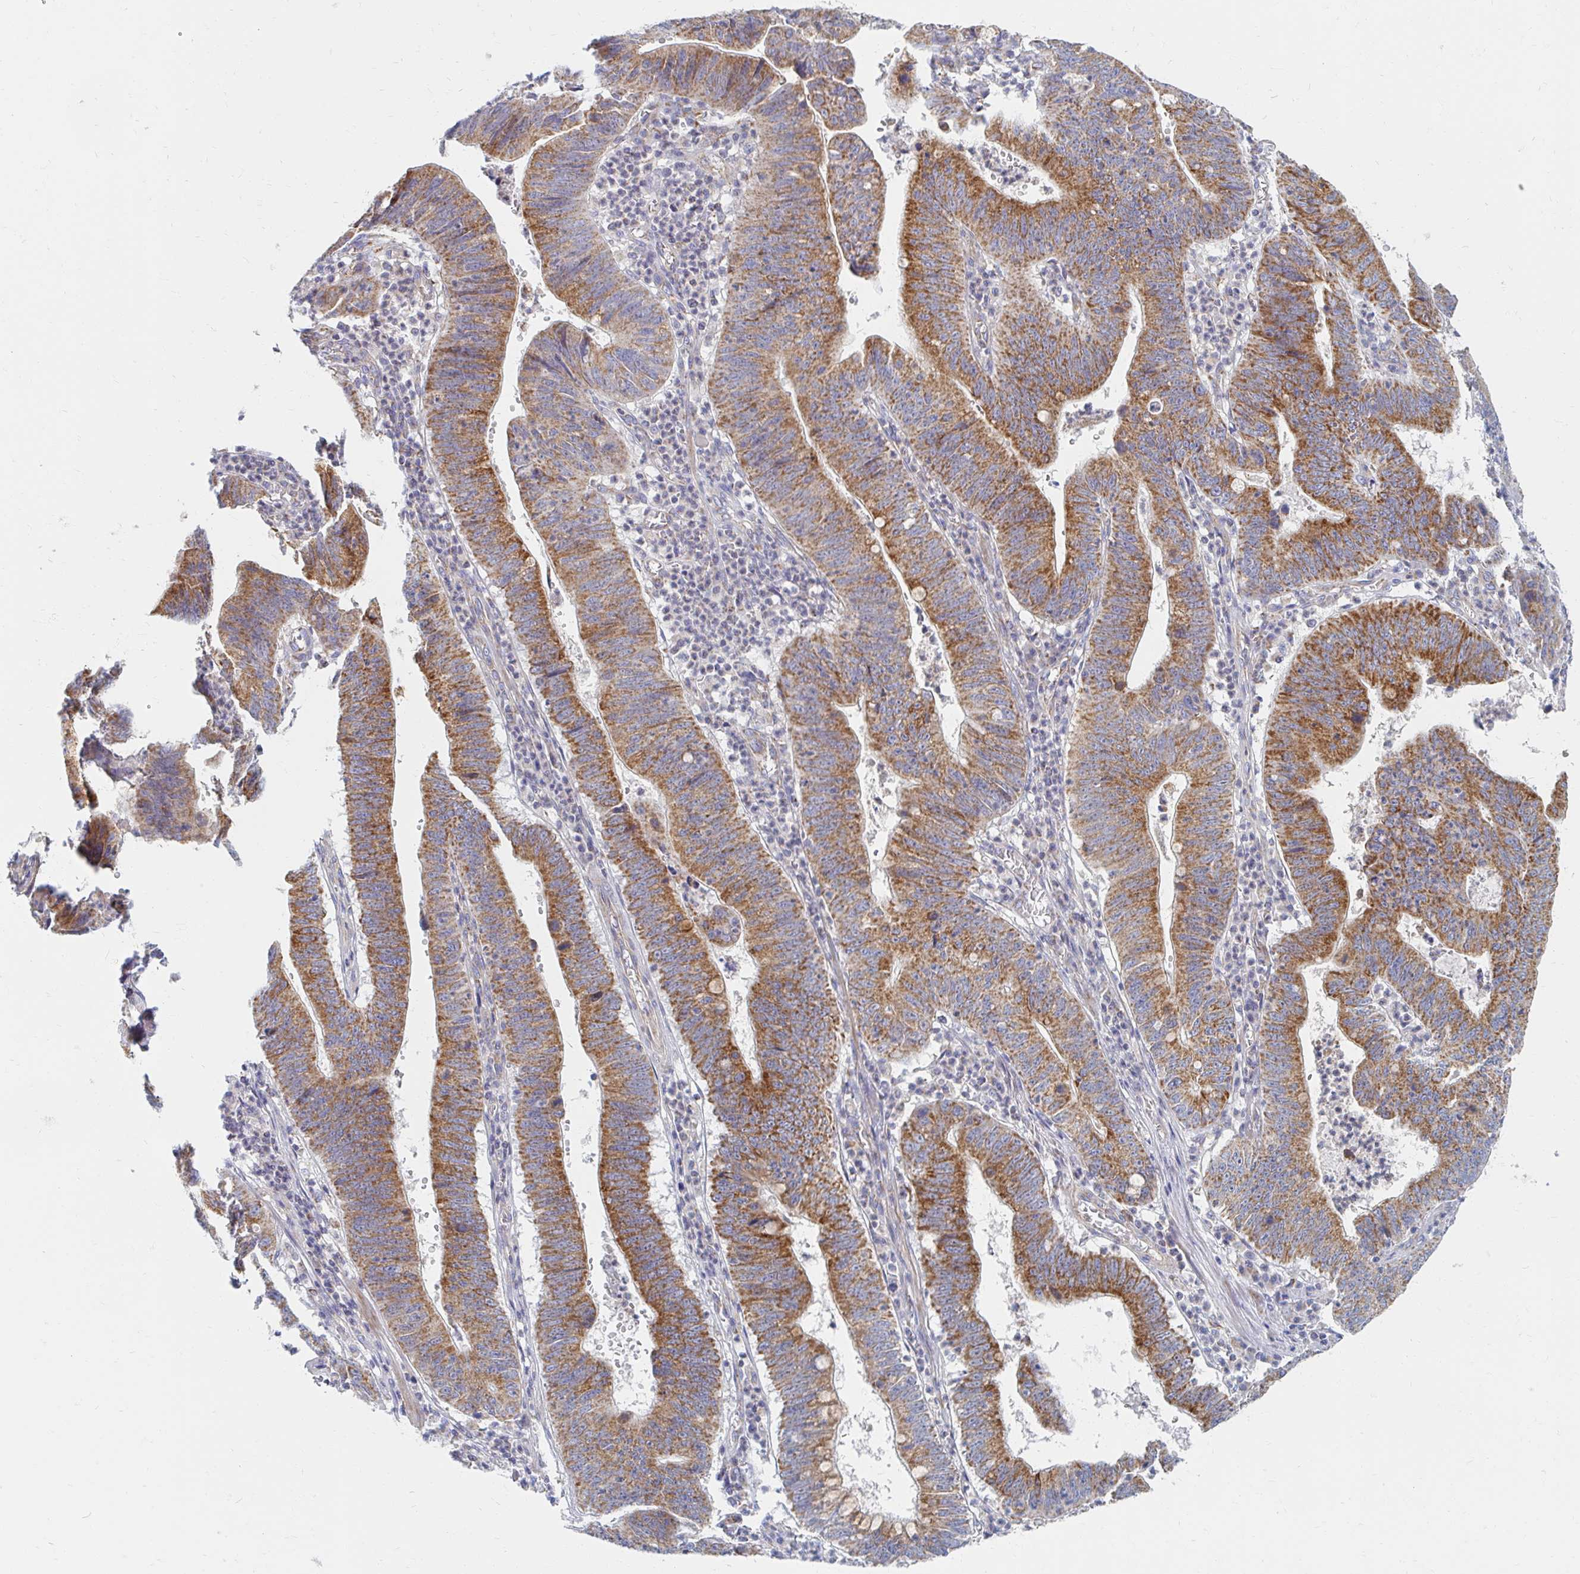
{"staining": {"intensity": "moderate", "quantity": ">75%", "location": "cytoplasmic/membranous"}, "tissue": "stomach cancer", "cell_type": "Tumor cells", "image_type": "cancer", "snomed": [{"axis": "morphology", "description": "Adenocarcinoma, NOS"}, {"axis": "topography", "description": "Stomach"}], "caption": "Stomach cancer stained with a brown dye shows moderate cytoplasmic/membranous positive positivity in about >75% of tumor cells.", "gene": "MAVS", "patient": {"sex": "male", "age": 59}}